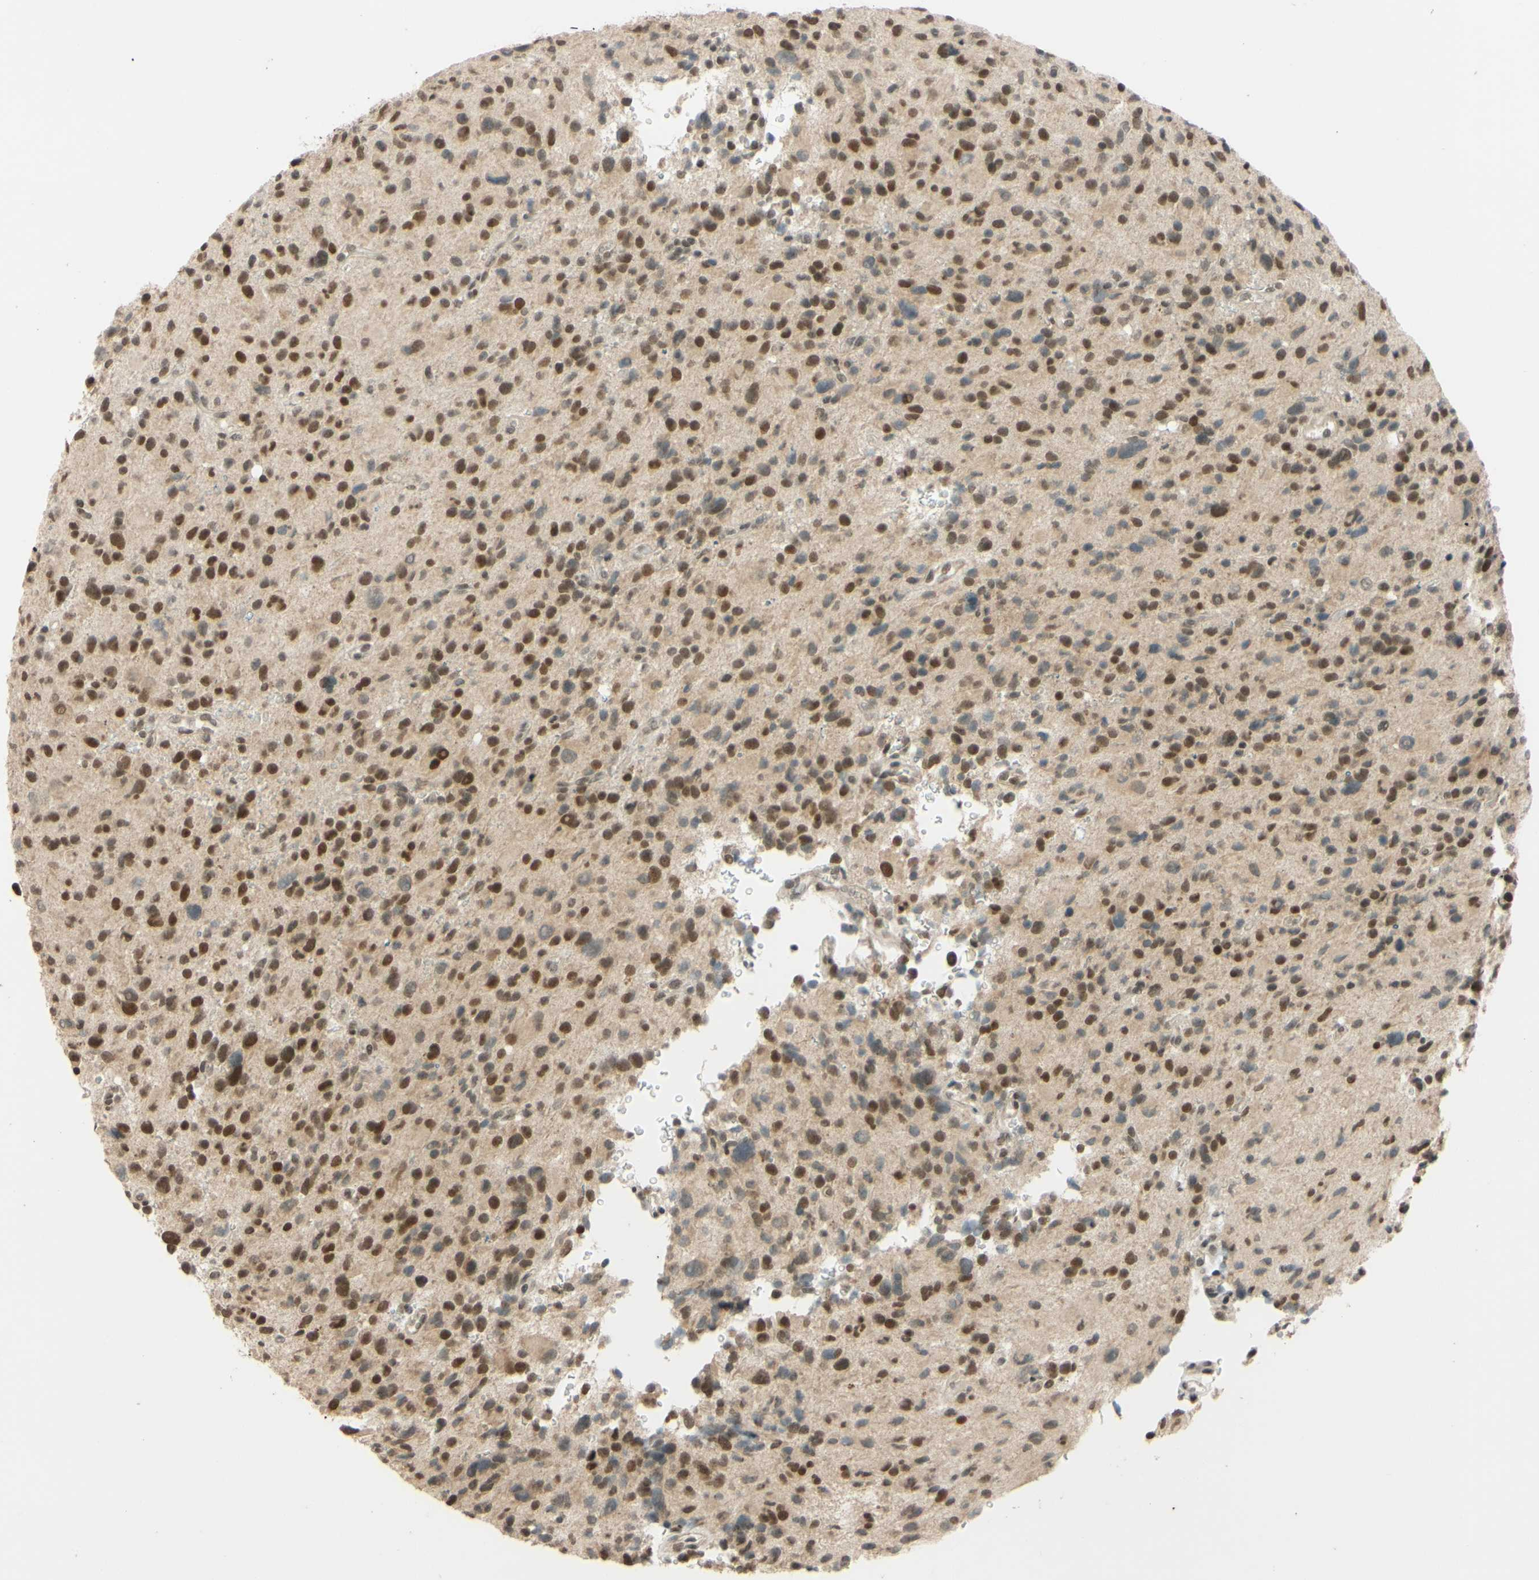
{"staining": {"intensity": "moderate", "quantity": ">75%", "location": "nuclear"}, "tissue": "glioma", "cell_type": "Tumor cells", "image_type": "cancer", "snomed": [{"axis": "morphology", "description": "Glioma, malignant, High grade"}, {"axis": "topography", "description": "Brain"}], "caption": "Glioma tissue displays moderate nuclear expression in approximately >75% of tumor cells", "gene": "SMARCB1", "patient": {"sex": "male", "age": 48}}